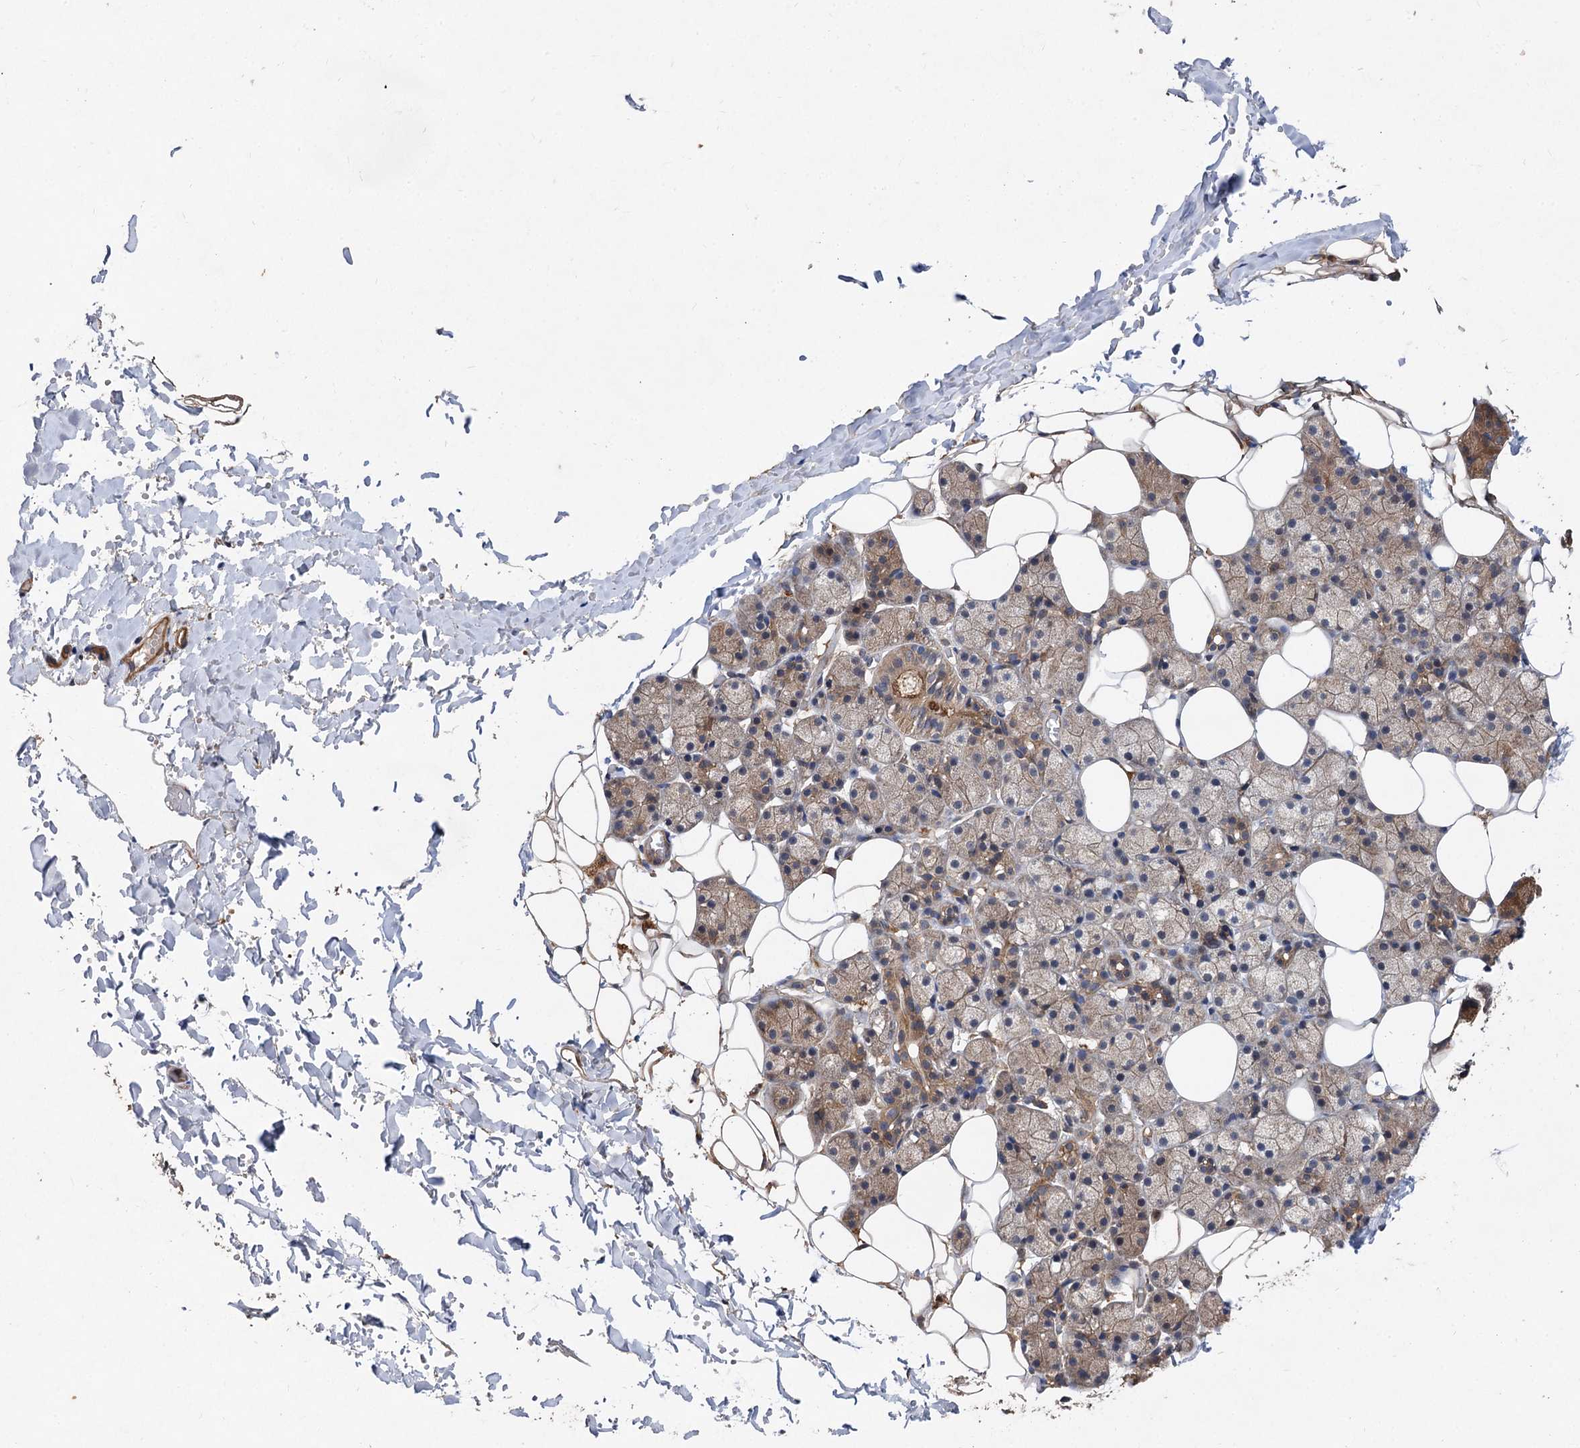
{"staining": {"intensity": "moderate", "quantity": ">75%", "location": "cytoplasmic/membranous"}, "tissue": "salivary gland", "cell_type": "Glandular cells", "image_type": "normal", "snomed": [{"axis": "morphology", "description": "Normal tissue, NOS"}, {"axis": "topography", "description": "Salivary gland"}], "caption": "The image demonstrates a brown stain indicating the presence of a protein in the cytoplasmic/membranous of glandular cells in salivary gland. (IHC, brightfield microscopy, high magnification).", "gene": "VPS29", "patient": {"sex": "female", "age": 33}}